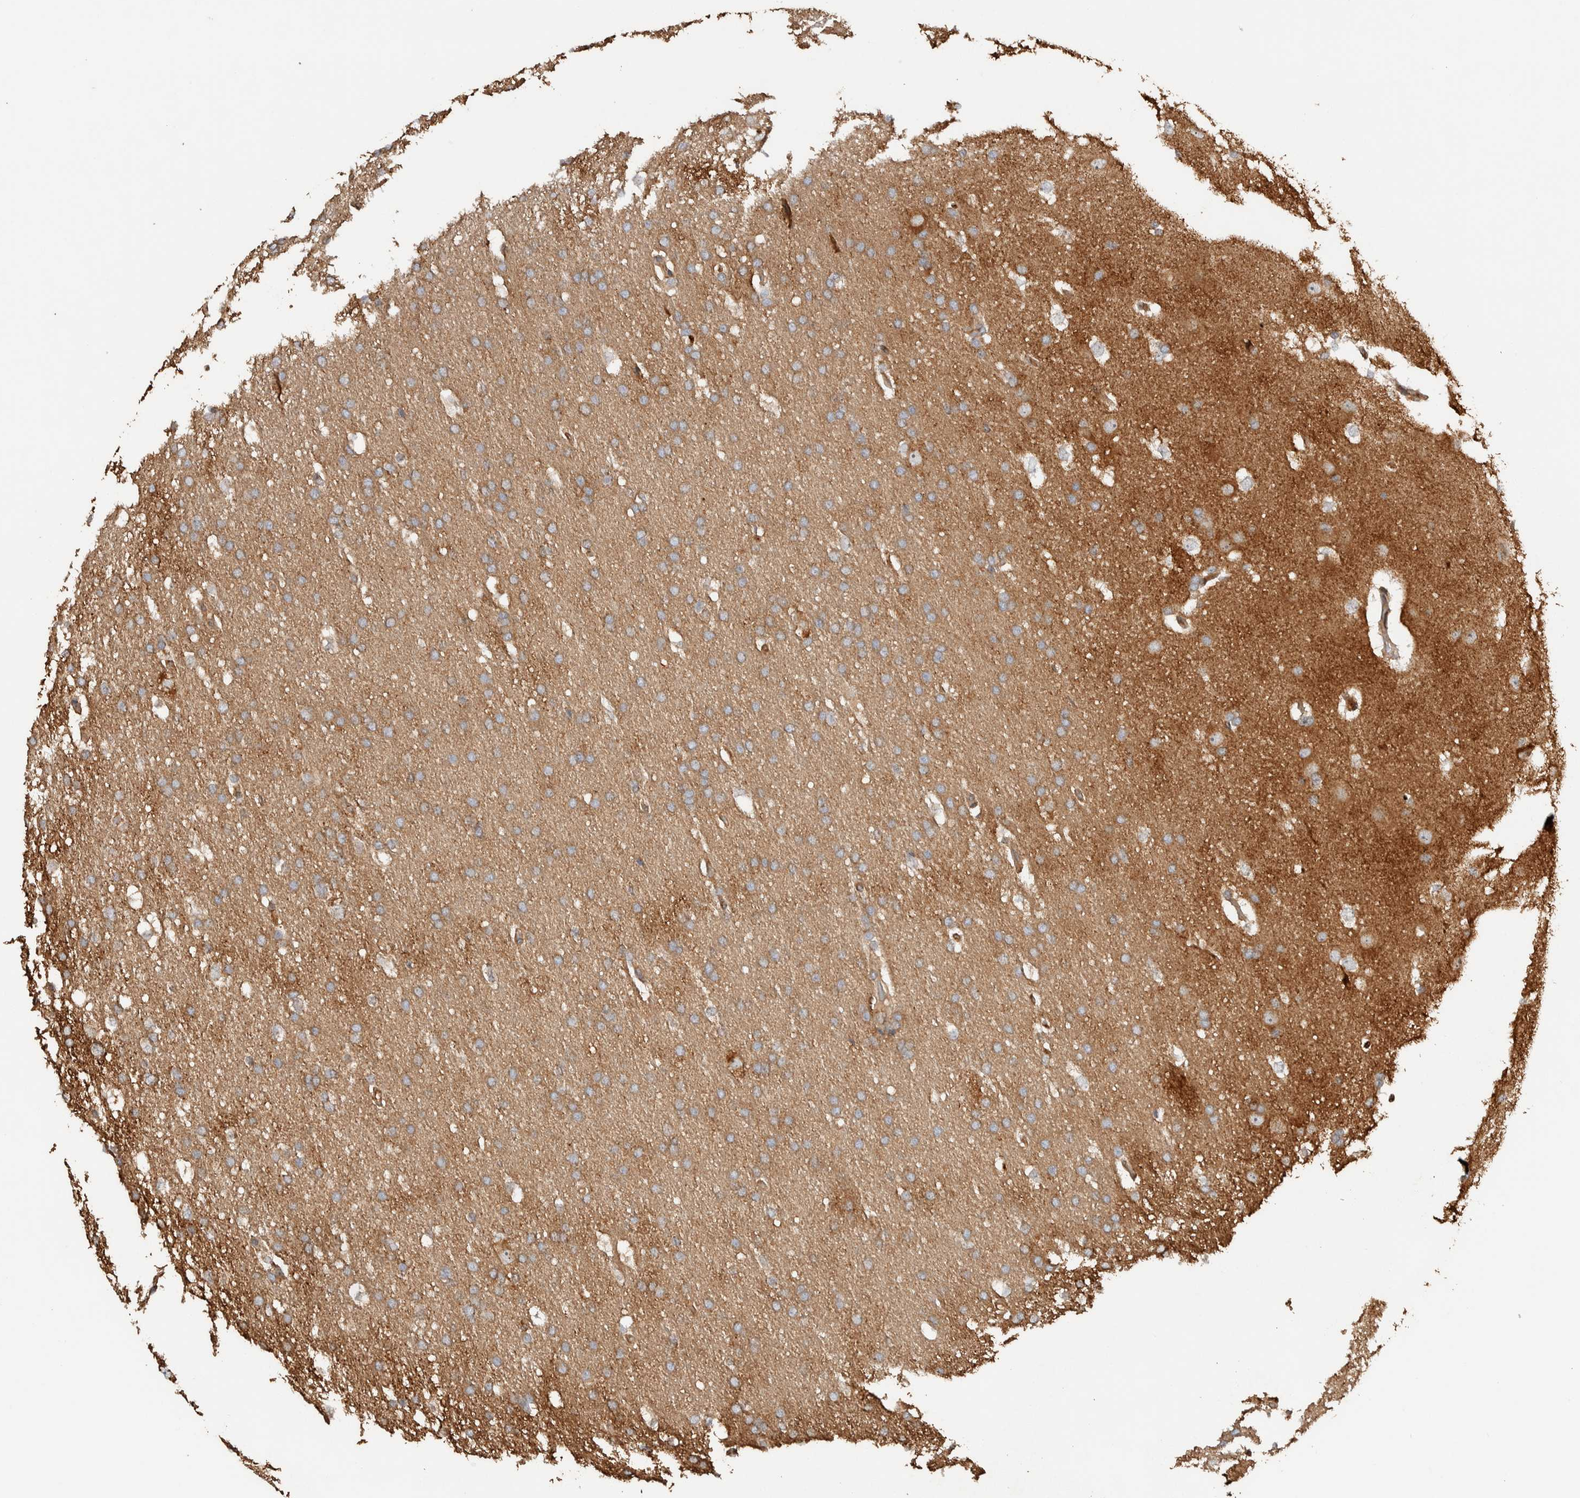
{"staining": {"intensity": "weak", "quantity": ">75%", "location": "cytoplasmic/membranous"}, "tissue": "glioma", "cell_type": "Tumor cells", "image_type": "cancer", "snomed": [{"axis": "morphology", "description": "Glioma, malignant, Low grade"}, {"axis": "topography", "description": "Brain"}], "caption": "Protein analysis of malignant low-grade glioma tissue exhibits weak cytoplasmic/membranous staining in about >75% of tumor cells.", "gene": "VPS53", "patient": {"sex": "female", "age": 37}}